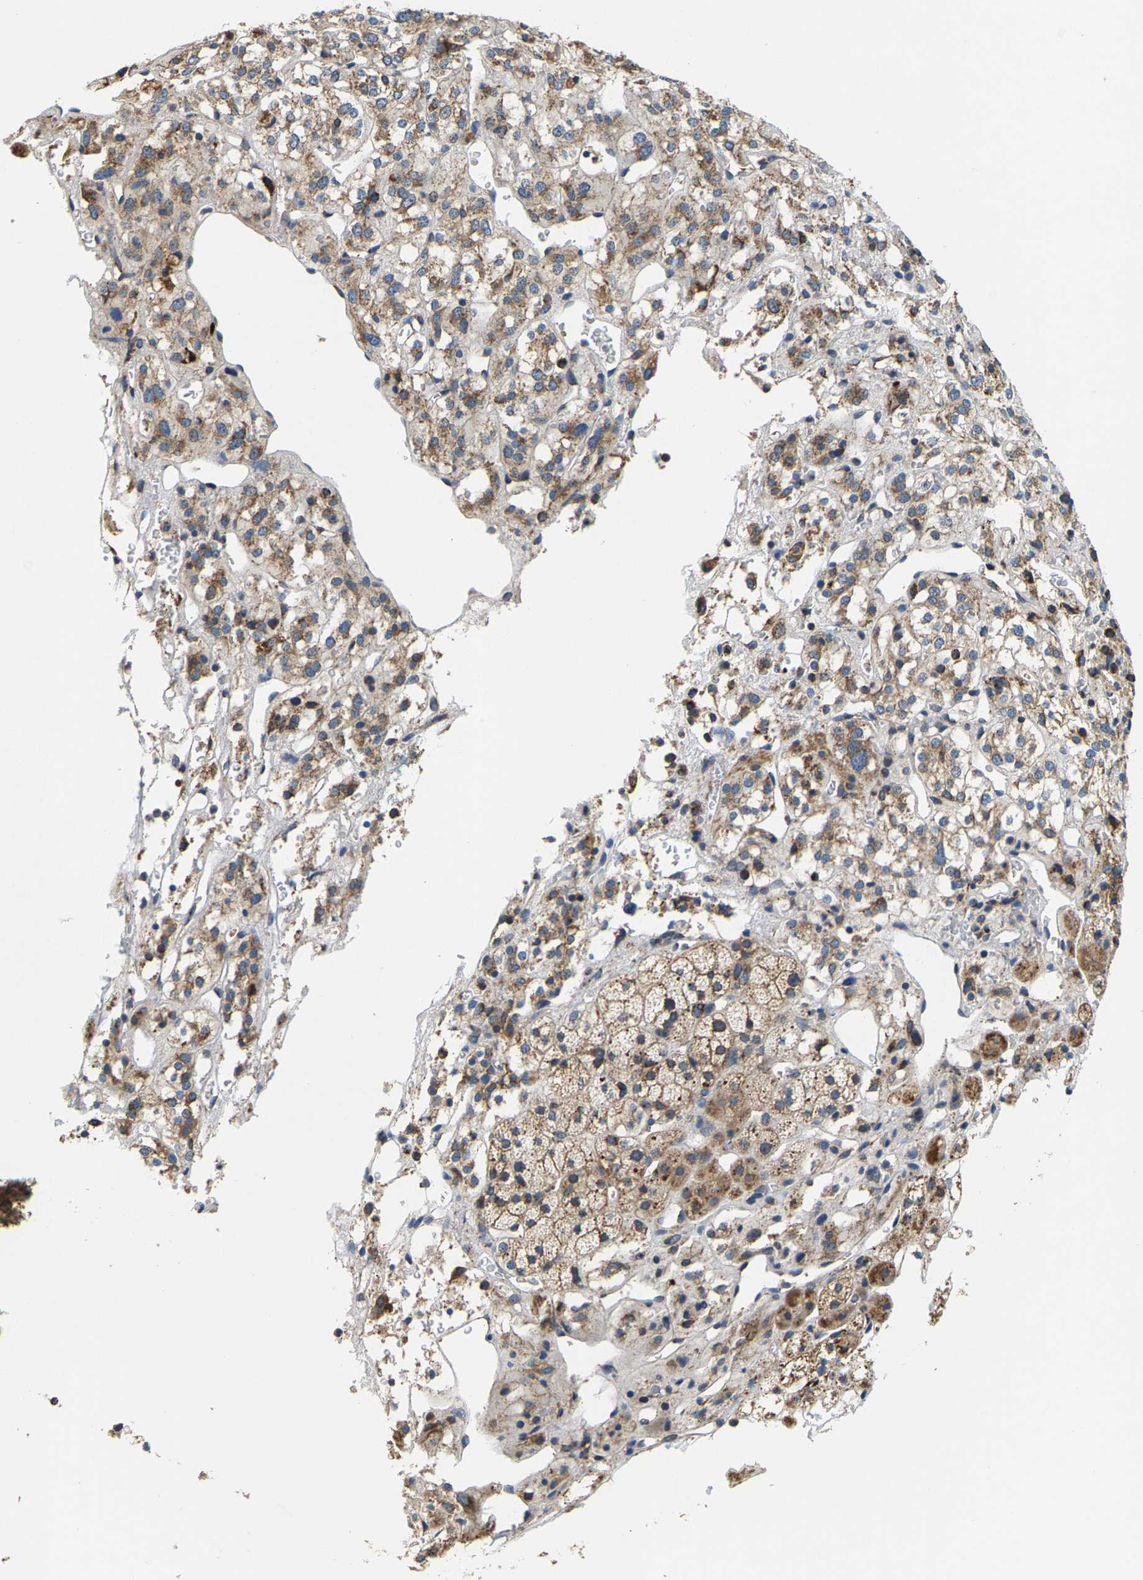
{"staining": {"intensity": "moderate", "quantity": ">75%", "location": "cytoplasmic/membranous"}, "tissue": "adrenal gland", "cell_type": "Glandular cells", "image_type": "normal", "snomed": [{"axis": "morphology", "description": "Normal tissue, NOS"}, {"axis": "topography", "description": "Adrenal gland"}], "caption": "Benign adrenal gland was stained to show a protein in brown. There is medium levels of moderate cytoplasmic/membranous staining in about >75% of glandular cells. (DAB (3,3'-diaminobenzidine) = brown stain, brightfield microscopy at high magnification).", "gene": "SHMT2", "patient": {"sex": "male", "age": 56}}